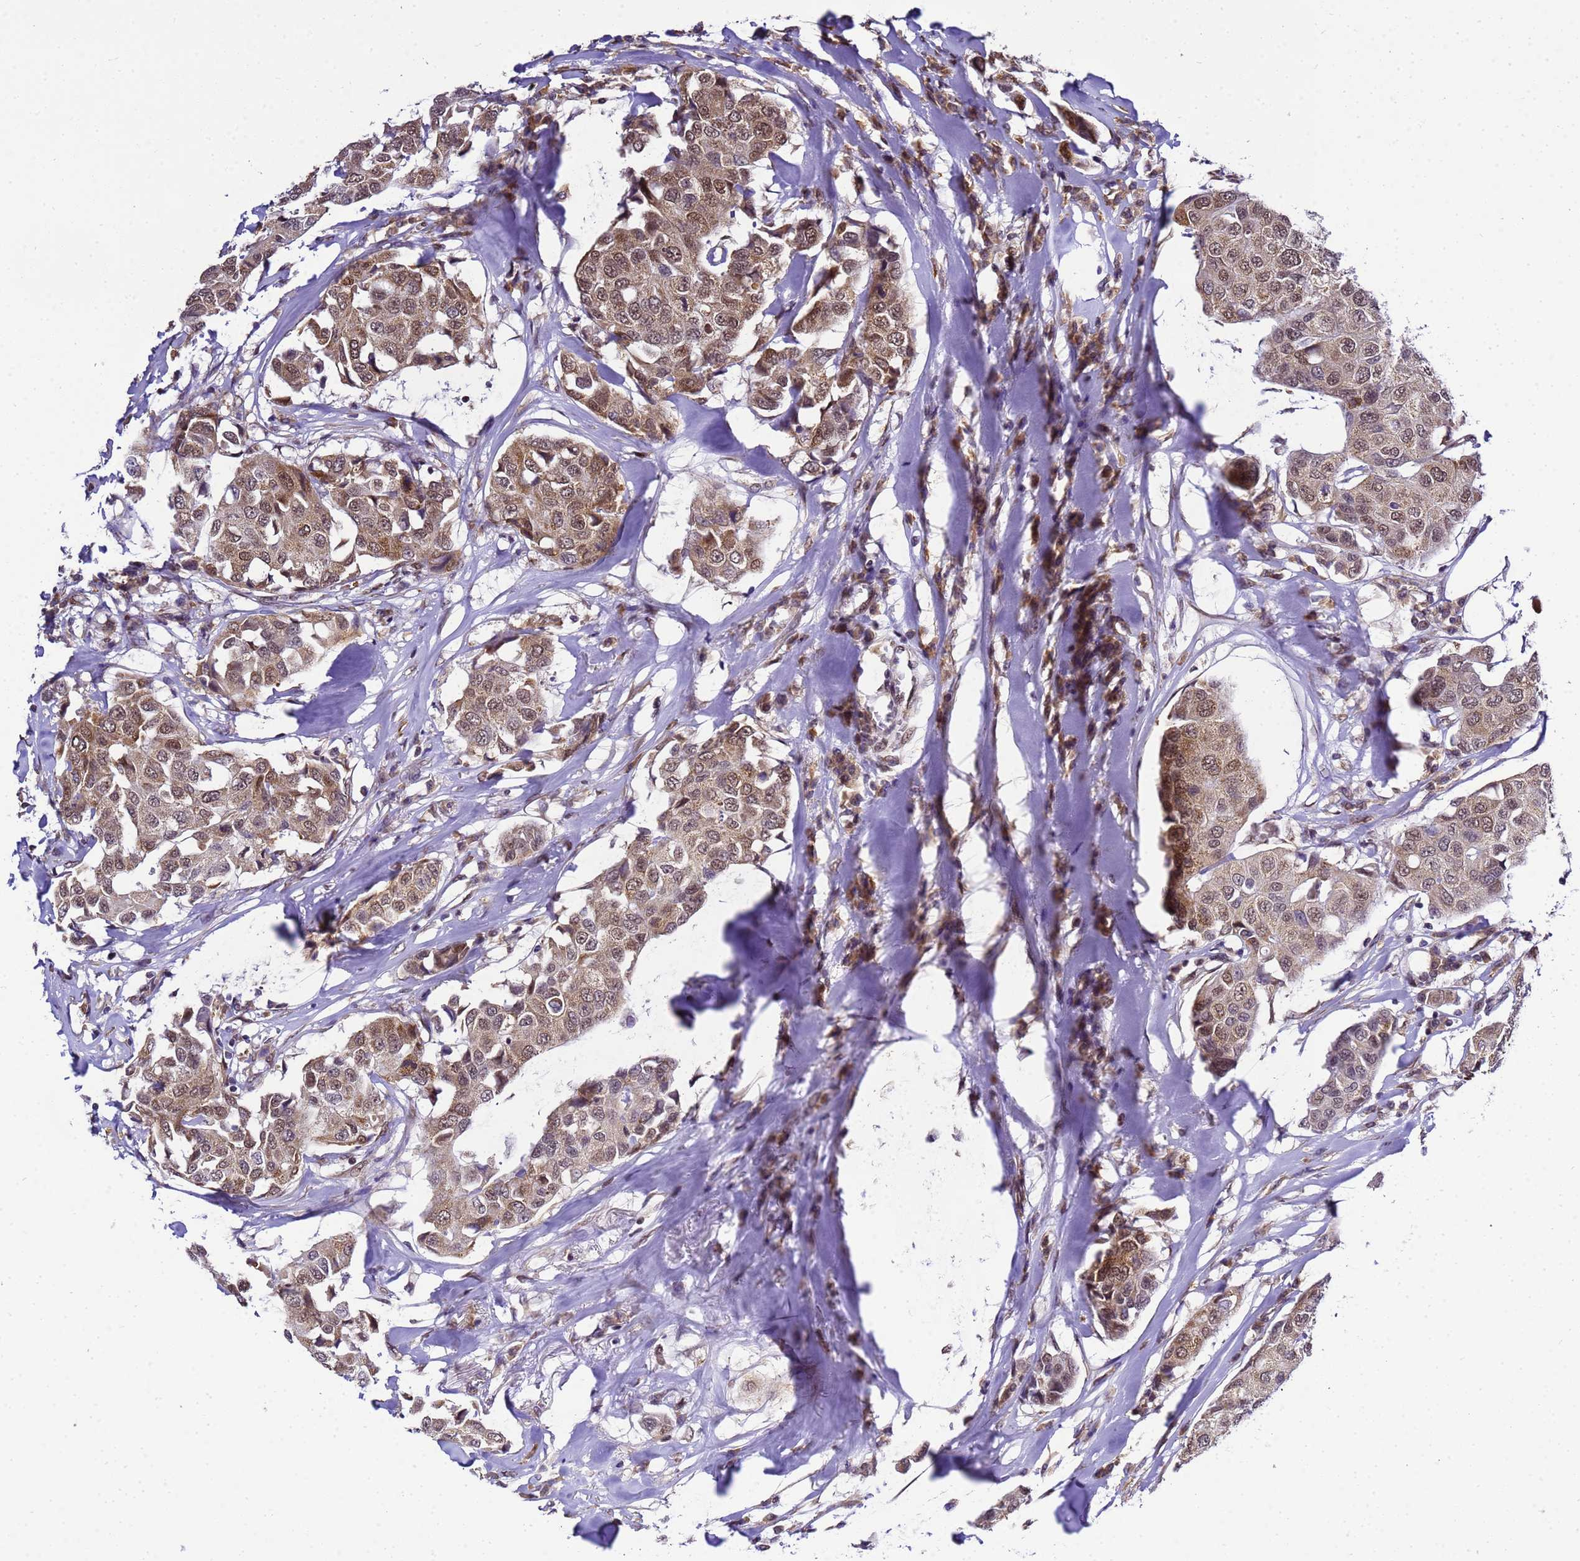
{"staining": {"intensity": "moderate", "quantity": ">75%", "location": "cytoplasmic/membranous,nuclear"}, "tissue": "breast cancer", "cell_type": "Tumor cells", "image_type": "cancer", "snomed": [{"axis": "morphology", "description": "Duct carcinoma"}, {"axis": "topography", "description": "Breast"}], "caption": "Breast cancer (intraductal carcinoma) stained for a protein (brown) shows moderate cytoplasmic/membranous and nuclear positive positivity in approximately >75% of tumor cells.", "gene": "SMN1", "patient": {"sex": "female", "age": 80}}